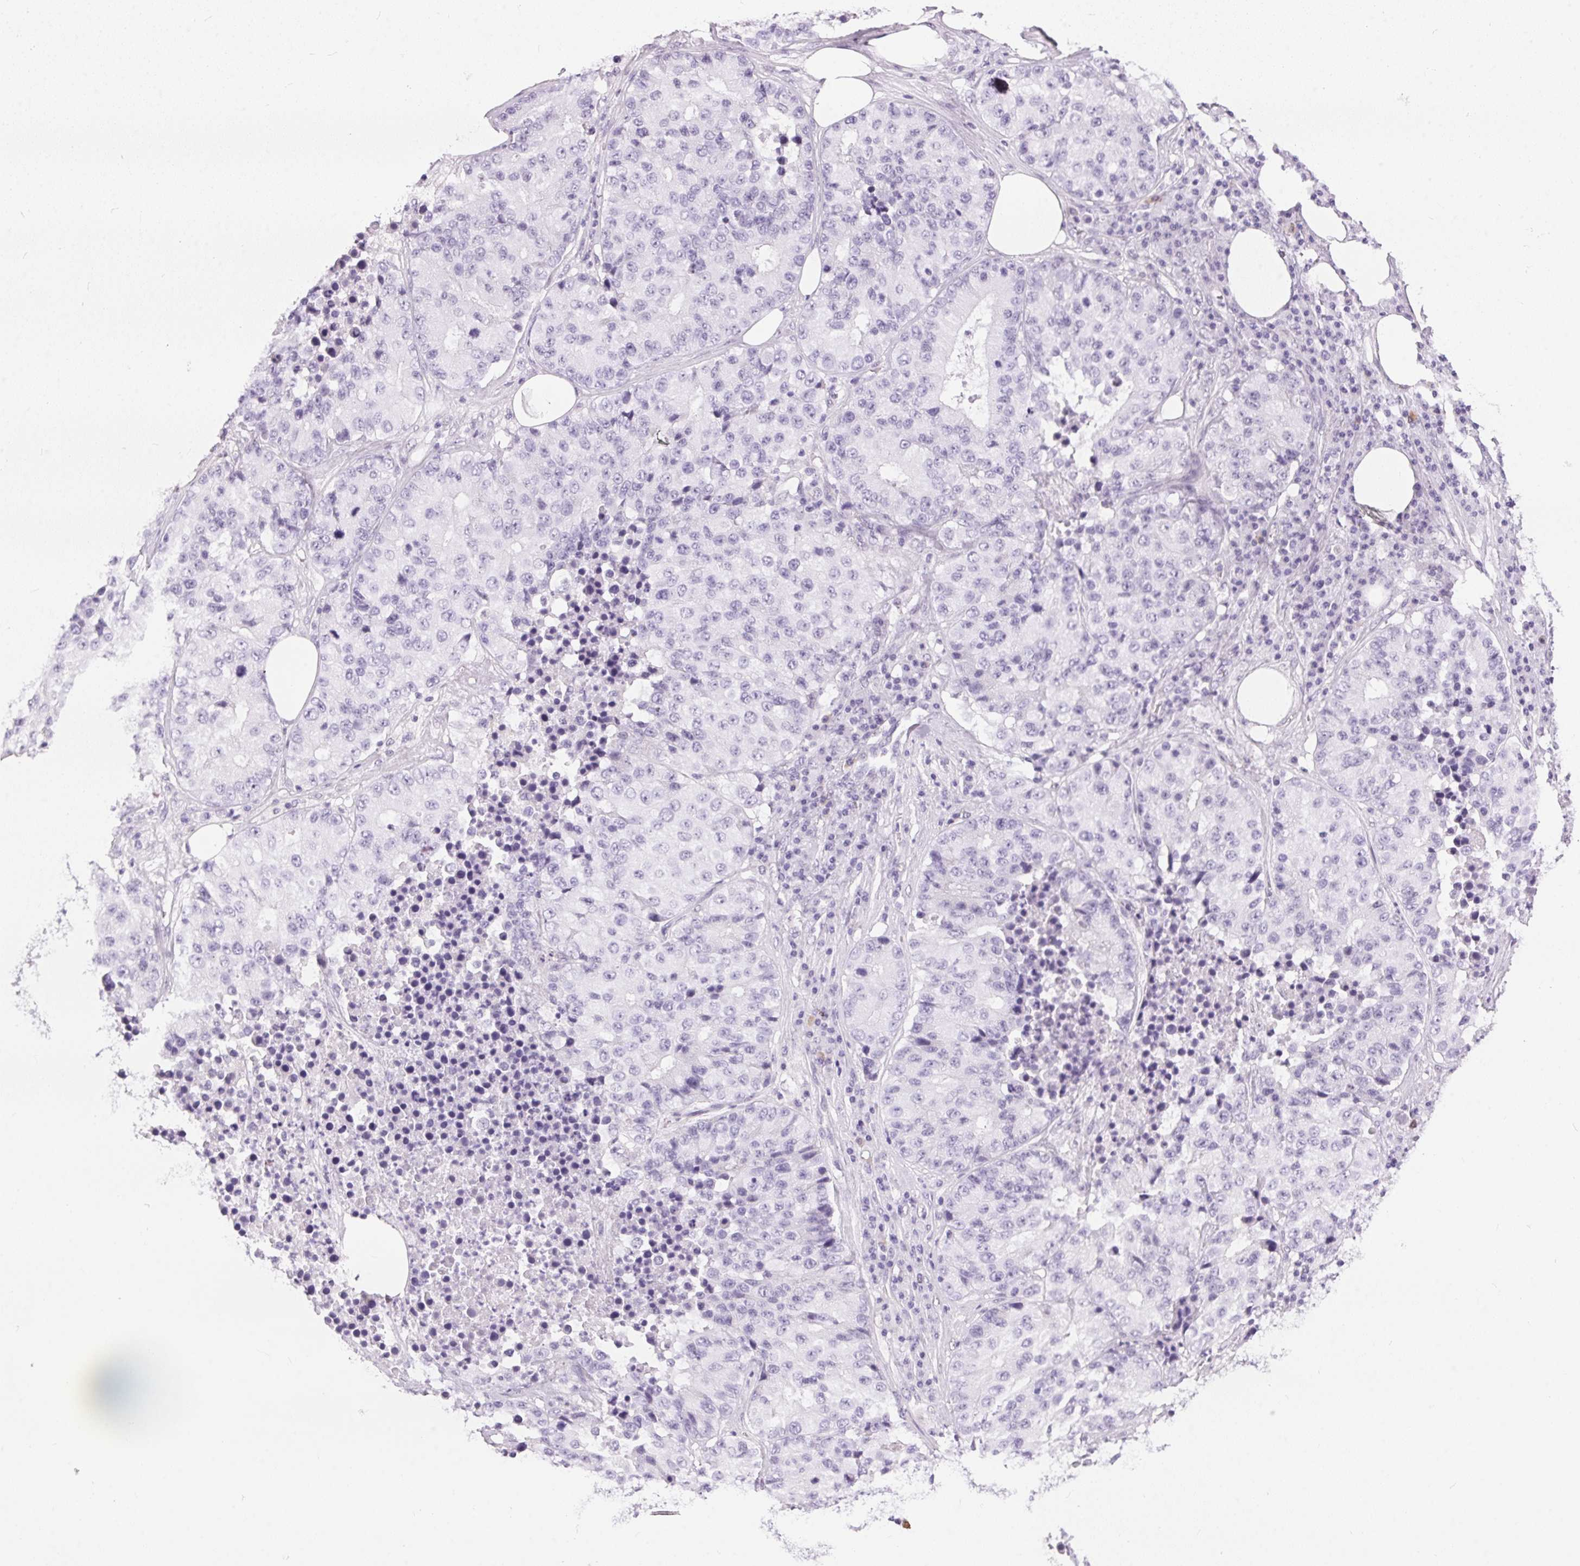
{"staining": {"intensity": "negative", "quantity": "none", "location": "none"}, "tissue": "stomach cancer", "cell_type": "Tumor cells", "image_type": "cancer", "snomed": [{"axis": "morphology", "description": "Adenocarcinoma, NOS"}, {"axis": "topography", "description": "Stomach"}], "caption": "An image of human stomach adenocarcinoma is negative for staining in tumor cells.", "gene": "GBP6", "patient": {"sex": "male", "age": 71}}